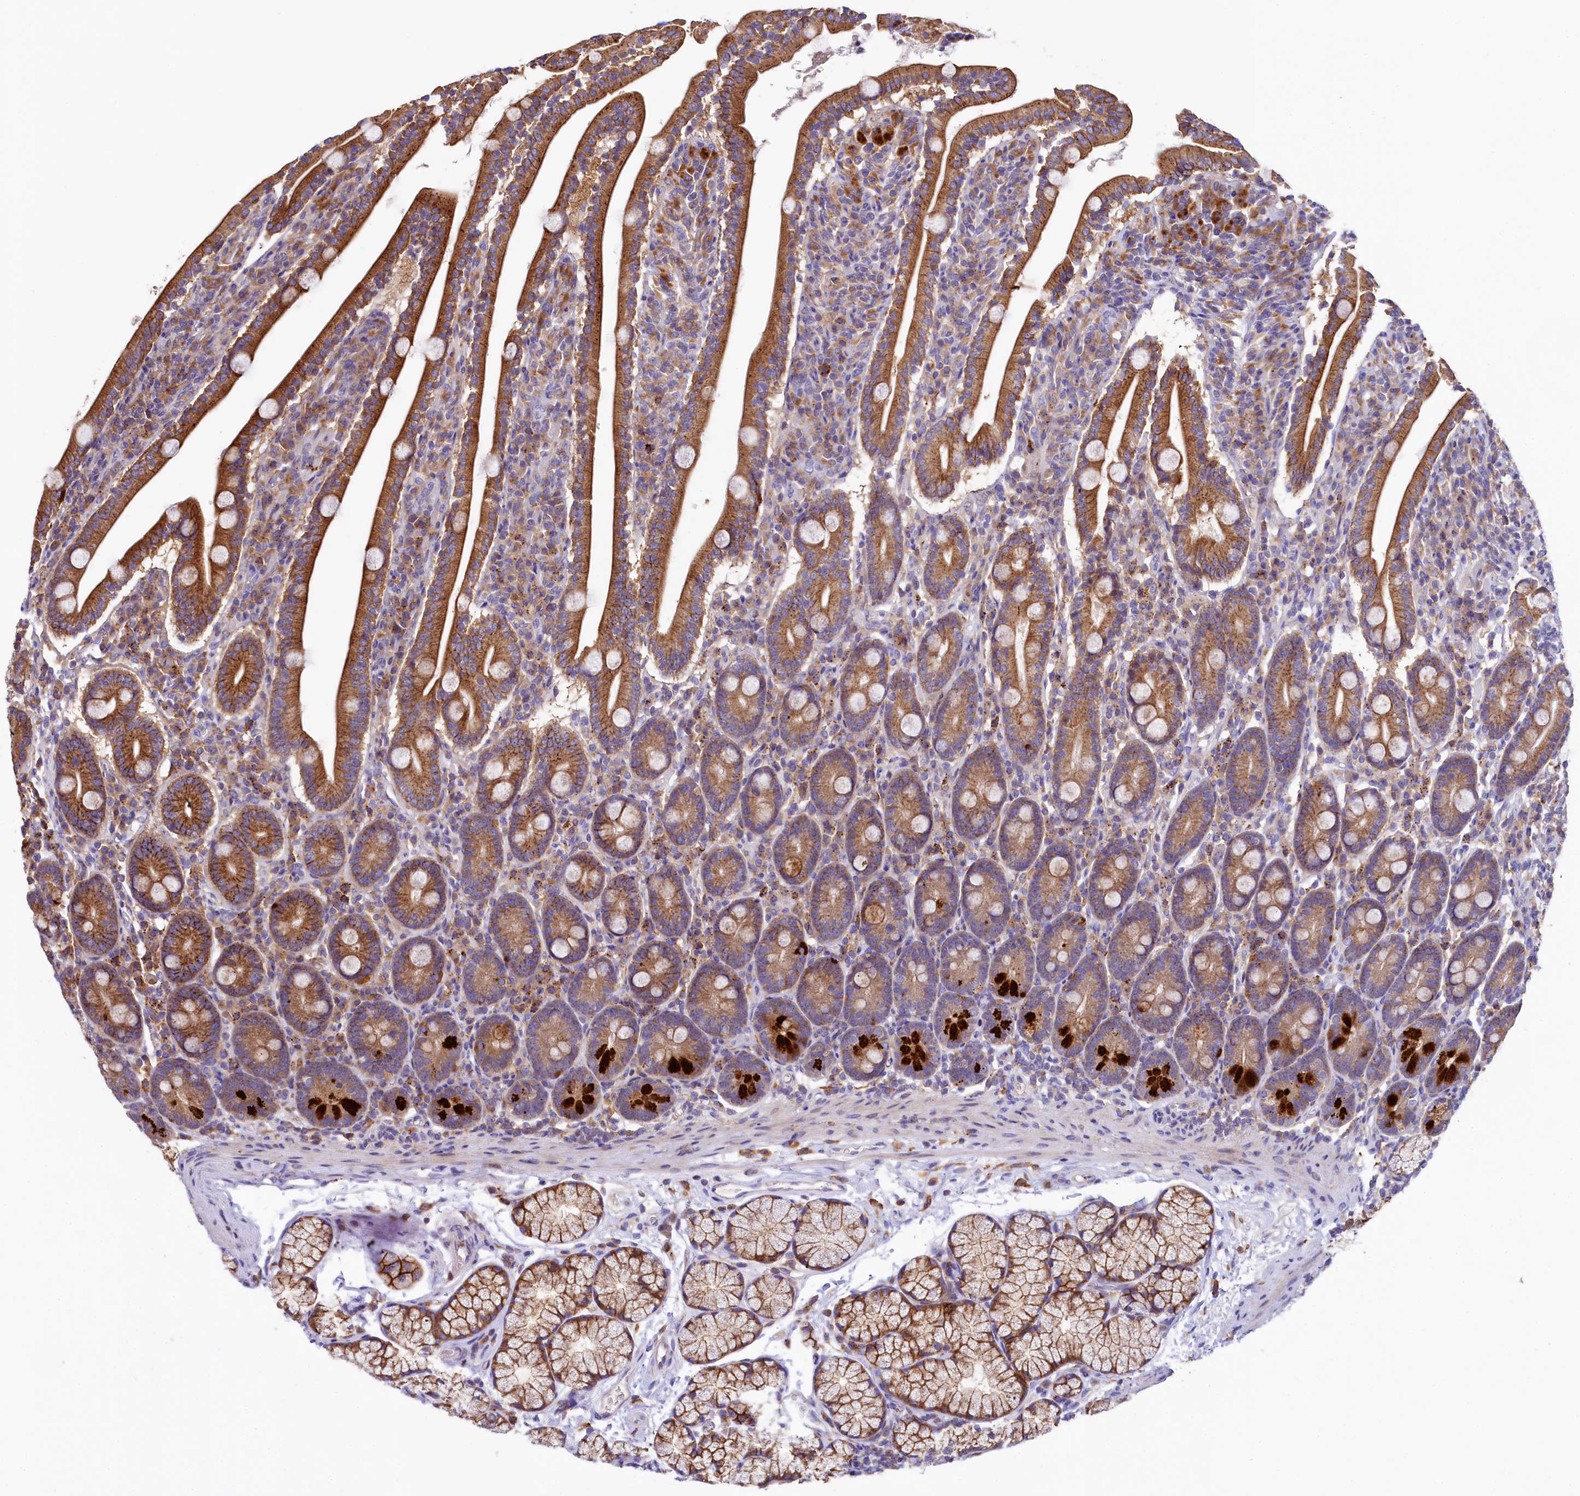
{"staining": {"intensity": "strong", "quantity": ">75%", "location": "cytoplasmic/membranous"}, "tissue": "duodenum", "cell_type": "Glandular cells", "image_type": "normal", "snomed": [{"axis": "morphology", "description": "Normal tissue, NOS"}, {"axis": "topography", "description": "Duodenum"}], "caption": "A photomicrograph of human duodenum stained for a protein reveals strong cytoplasmic/membranous brown staining in glandular cells.", "gene": "HPS6", "patient": {"sex": "male", "age": 35}}